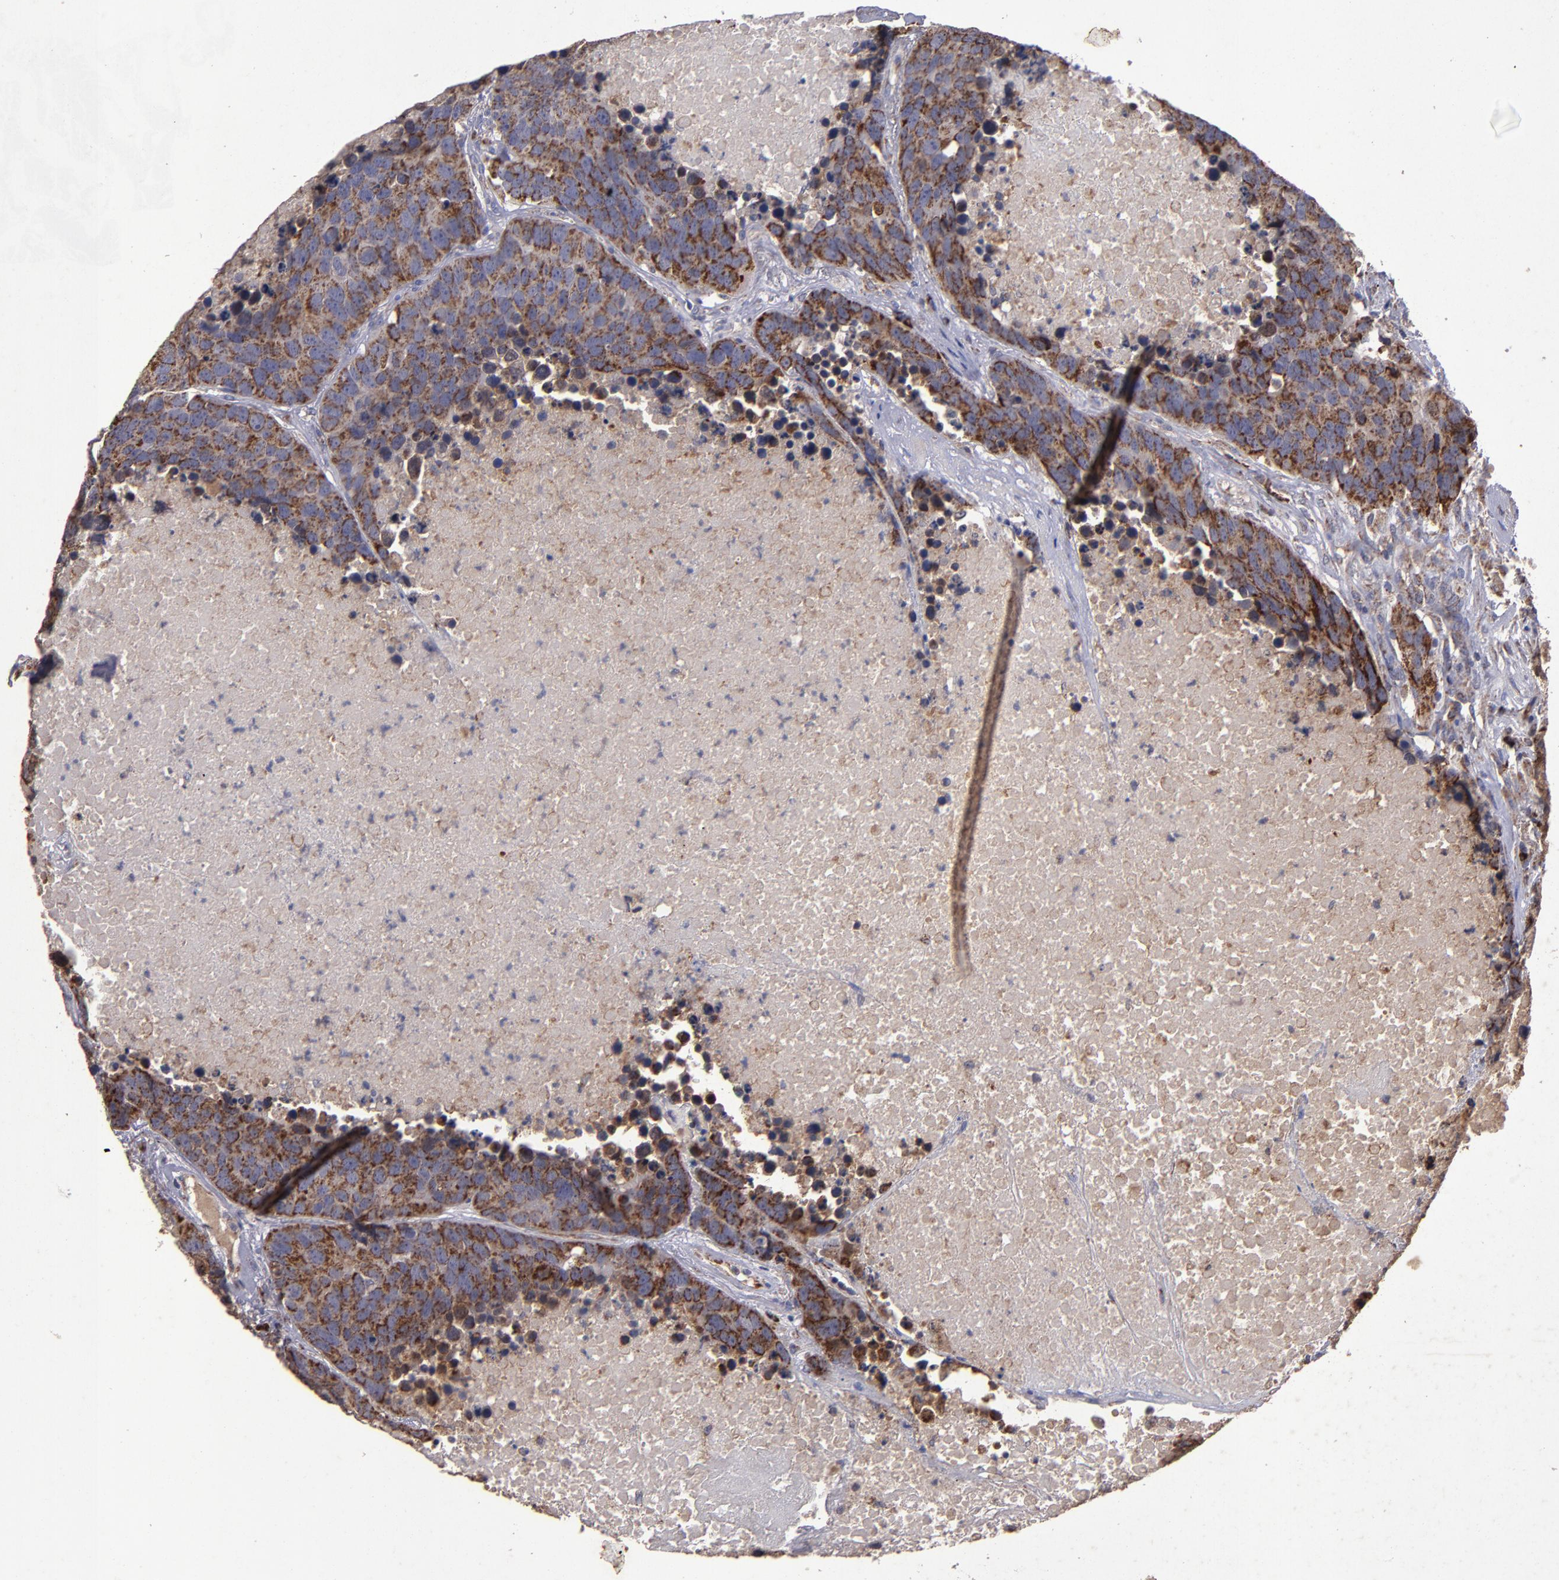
{"staining": {"intensity": "moderate", "quantity": ">75%", "location": "cytoplasmic/membranous"}, "tissue": "carcinoid", "cell_type": "Tumor cells", "image_type": "cancer", "snomed": [{"axis": "morphology", "description": "Carcinoid, malignant, NOS"}, {"axis": "topography", "description": "Lung"}], "caption": "Brown immunohistochemical staining in carcinoid (malignant) demonstrates moderate cytoplasmic/membranous positivity in approximately >75% of tumor cells. The staining was performed using DAB (3,3'-diaminobenzidine), with brown indicating positive protein expression. Nuclei are stained blue with hematoxylin.", "gene": "TIMM9", "patient": {"sex": "male", "age": 60}}